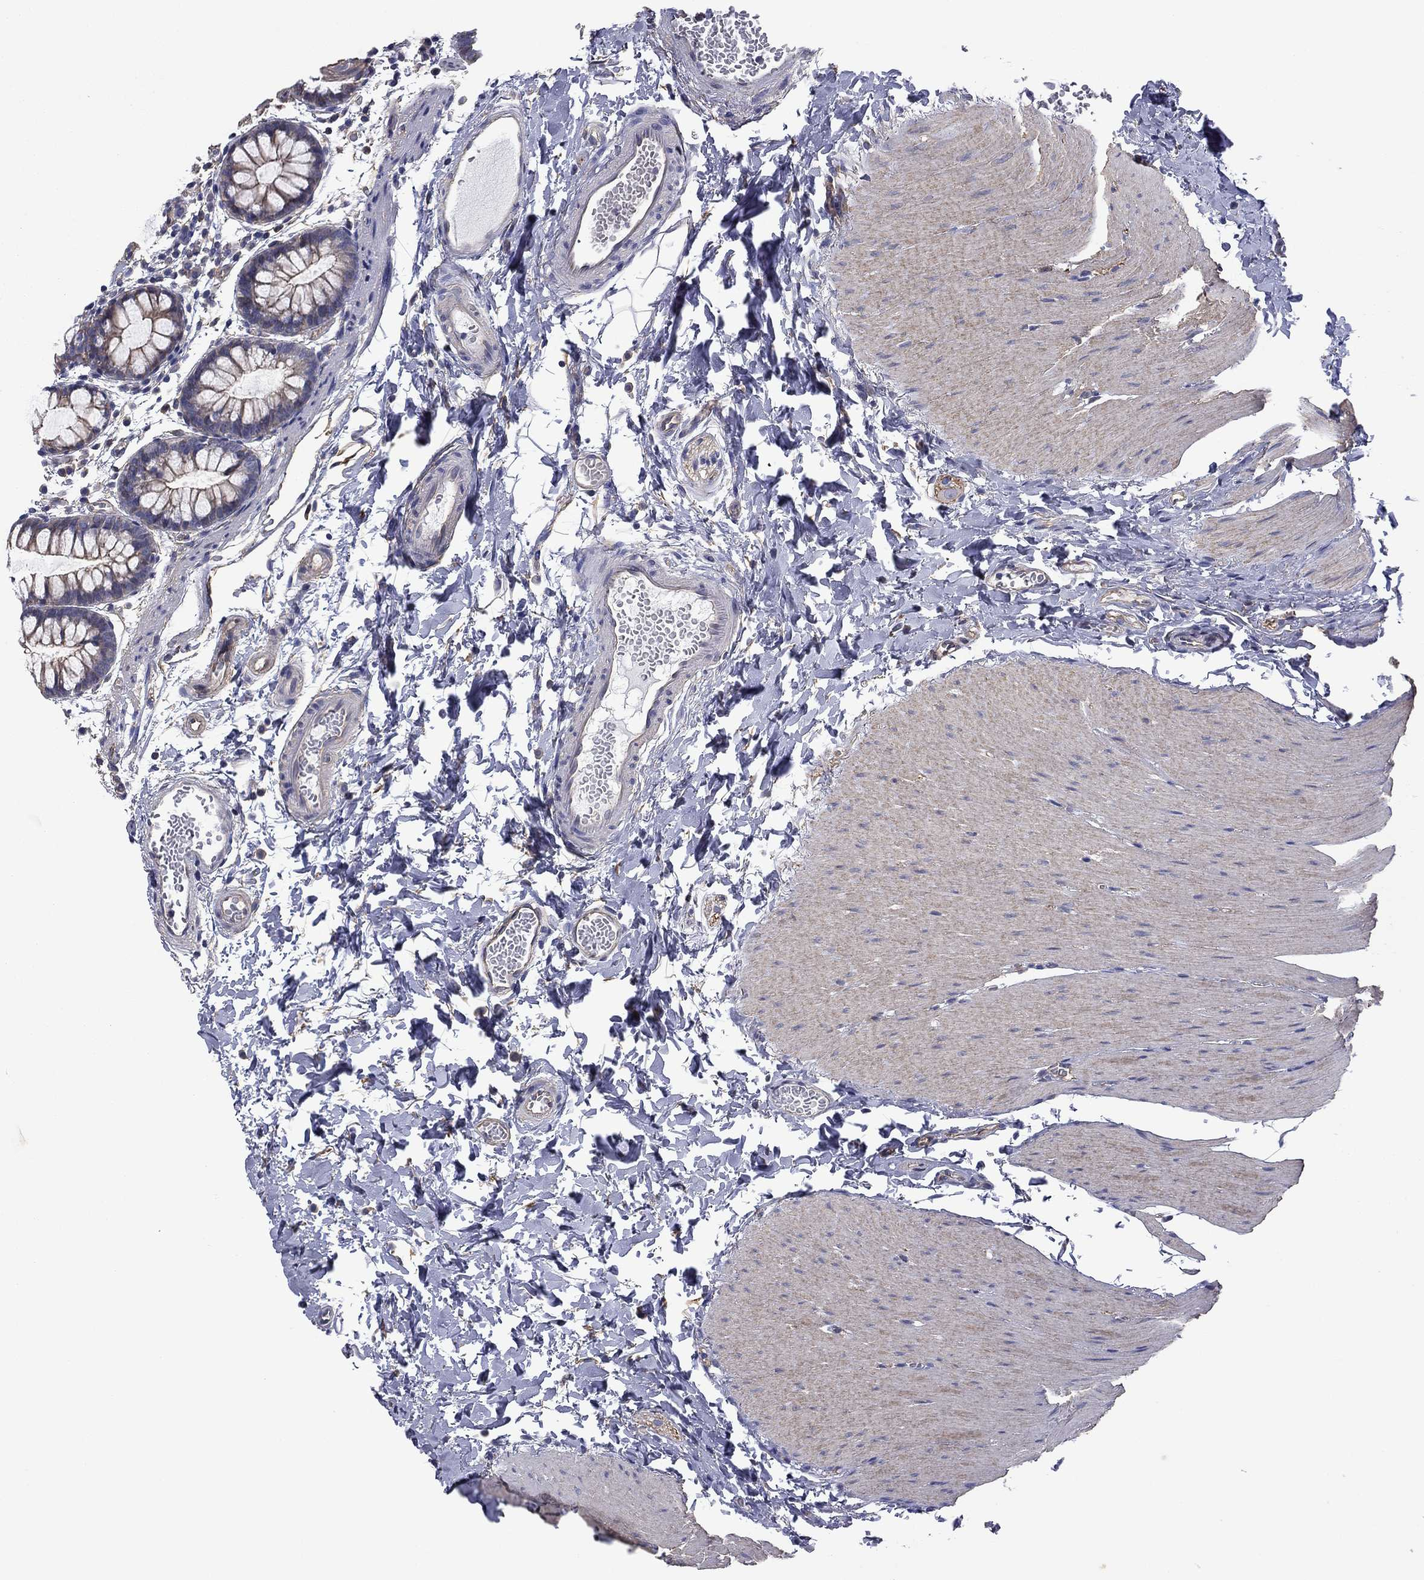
{"staining": {"intensity": "moderate", "quantity": "25%-75%", "location": "cytoplasmic/membranous"}, "tissue": "rectum", "cell_type": "Glandular cells", "image_type": "normal", "snomed": [{"axis": "morphology", "description": "Normal tissue, NOS"}, {"axis": "topography", "description": "Rectum"}], "caption": "Moderate cytoplasmic/membranous expression is seen in about 25%-75% of glandular cells in normal rectum.", "gene": "TCHH", "patient": {"sex": "male", "age": 57}}